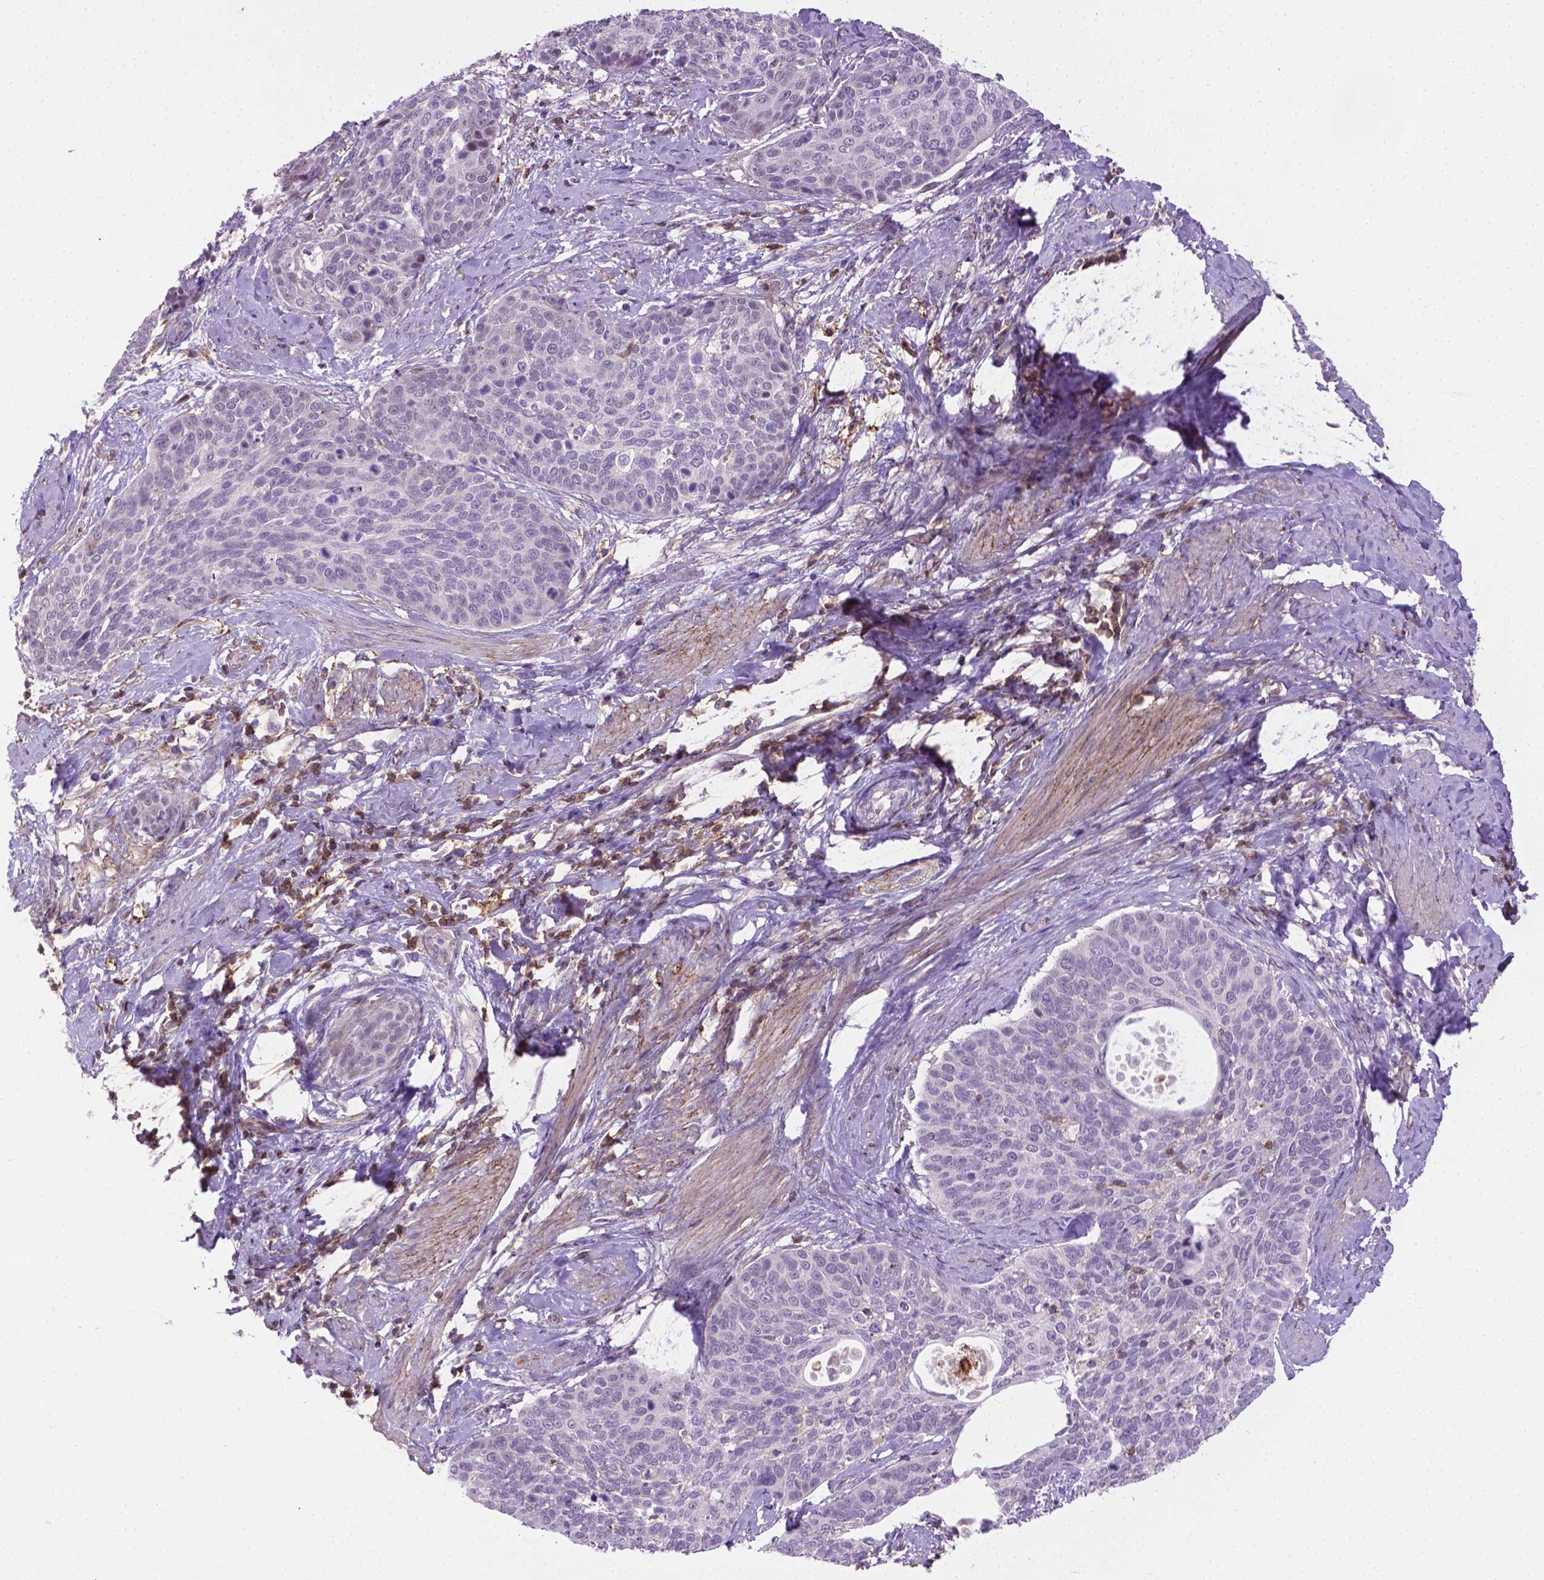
{"staining": {"intensity": "negative", "quantity": "none", "location": "none"}, "tissue": "cervical cancer", "cell_type": "Tumor cells", "image_type": "cancer", "snomed": [{"axis": "morphology", "description": "Squamous cell carcinoma, NOS"}, {"axis": "topography", "description": "Cervix"}], "caption": "Immunohistochemical staining of human squamous cell carcinoma (cervical) displays no significant expression in tumor cells.", "gene": "ACAD10", "patient": {"sex": "female", "age": 69}}